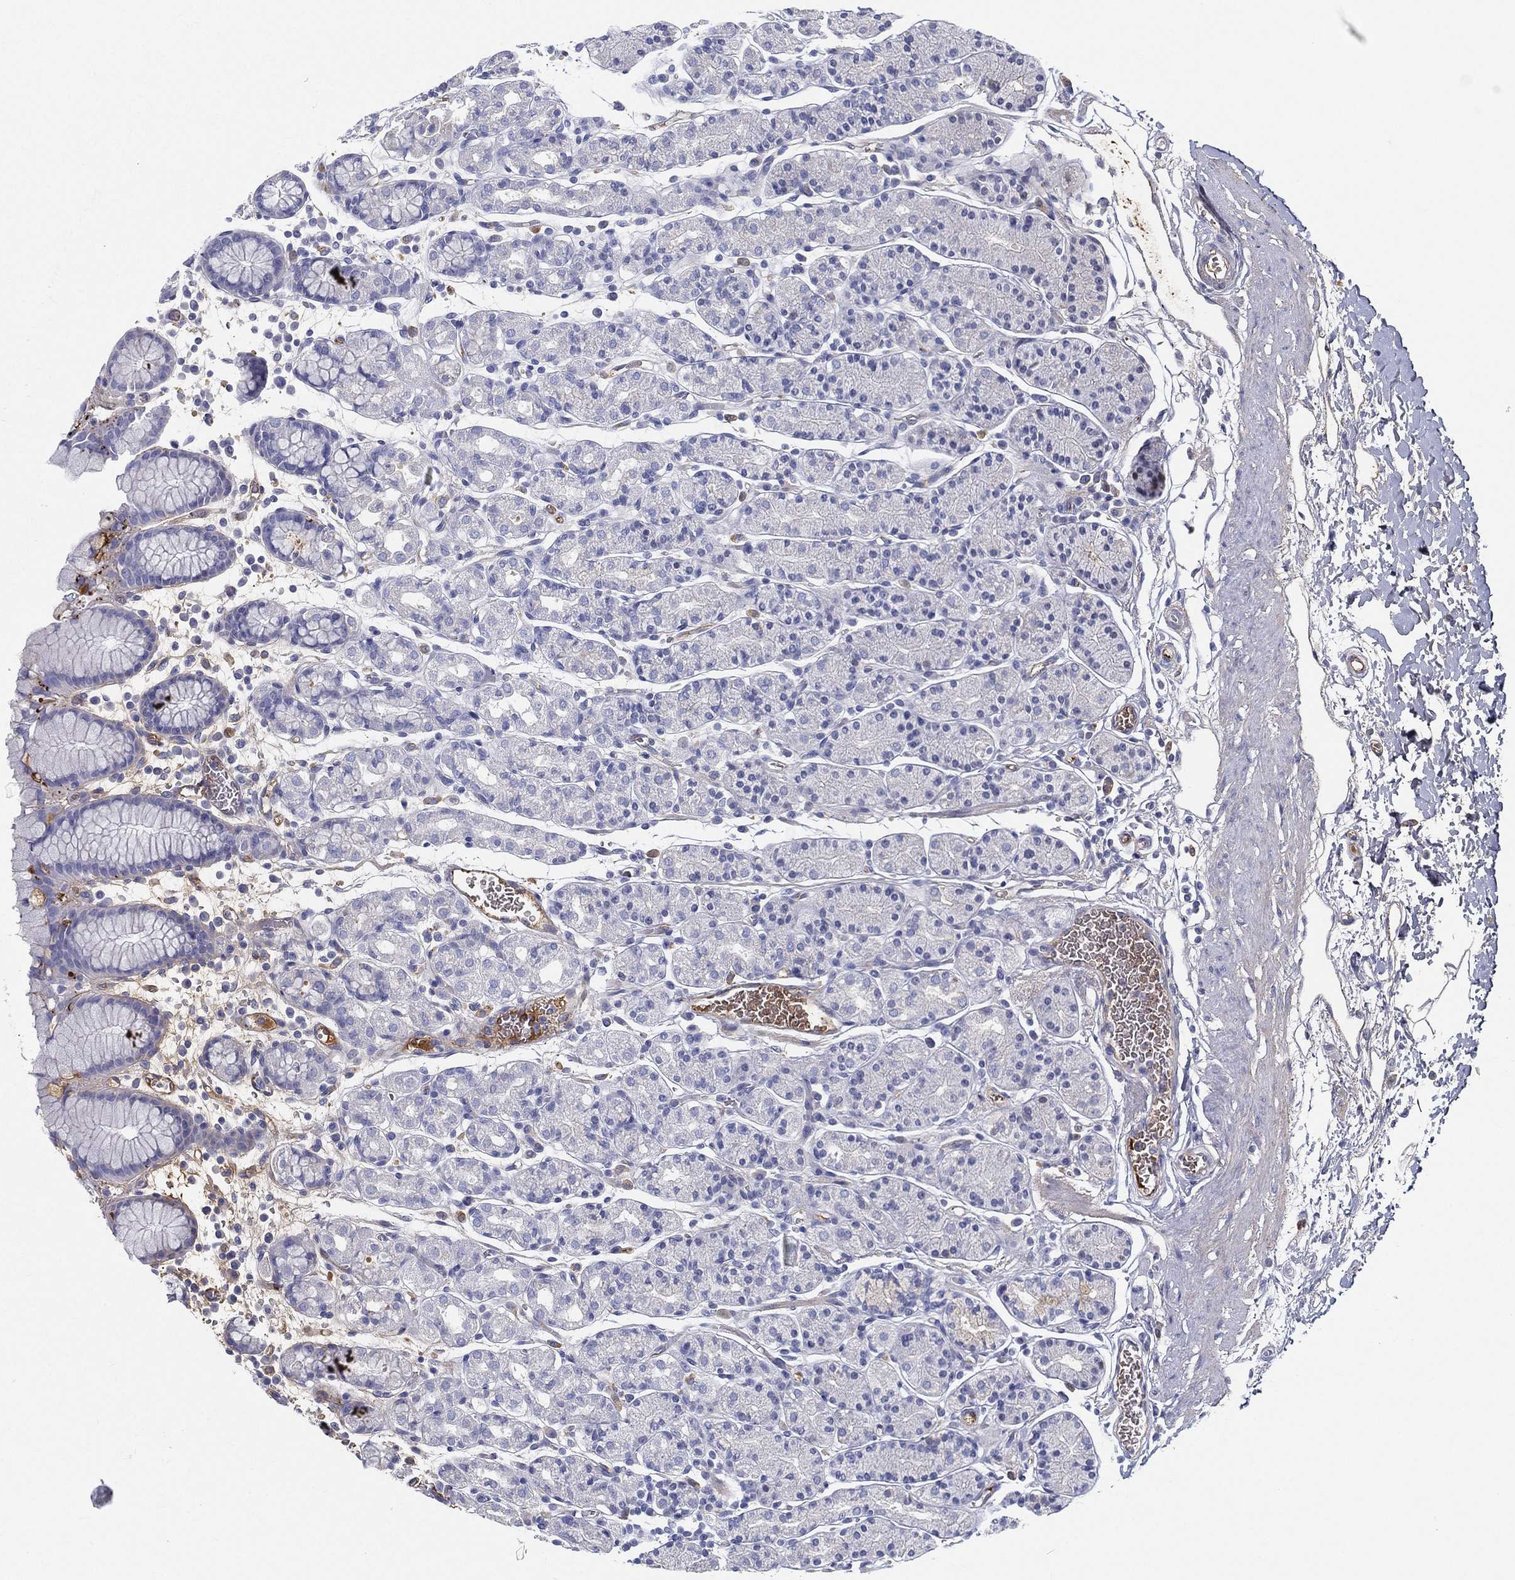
{"staining": {"intensity": "negative", "quantity": "none", "location": "none"}, "tissue": "stomach", "cell_type": "Glandular cells", "image_type": "normal", "snomed": [{"axis": "morphology", "description": "Normal tissue, NOS"}, {"axis": "topography", "description": "Stomach, upper"}, {"axis": "topography", "description": "Stomach"}], "caption": "Photomicrograph shows no protein positivity in glandular cells of normal stomach. (DAB immunohistochemistry (IHC), high magnification).", "gene": "IFNB1", "patient": {"sex": "male", "age": 62}}